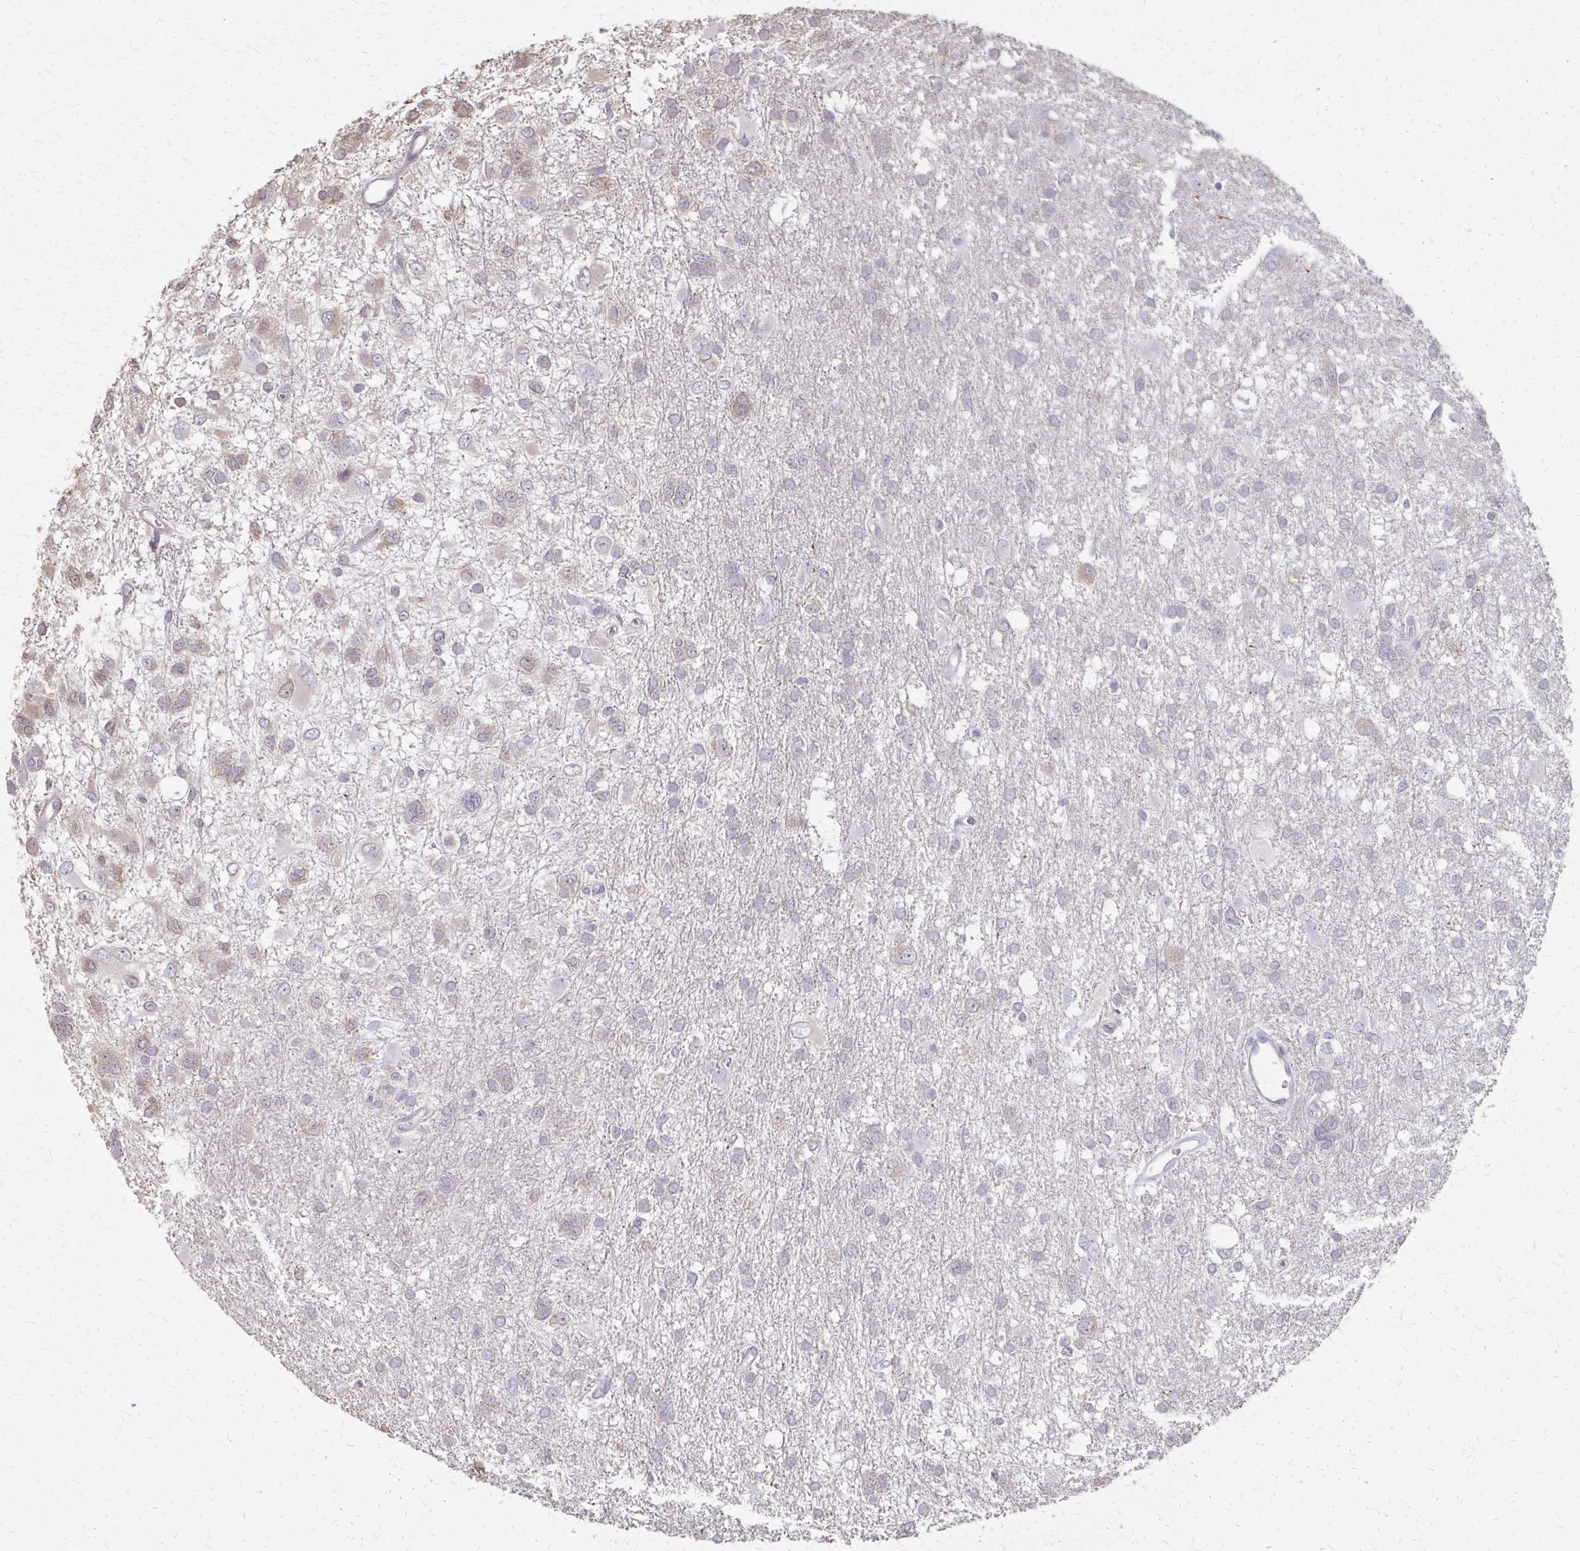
{"staining": {"intensity": "negative", "quantity": "none", "location": "none"}, "tissue": "glioma", "cell_type": "Tumor cells", "image_type": "cancer", "snomed": [{"axis": "morphology", "description": "Glioma, malignant, High grade"}, {"axis": "topography", "description": "Brain"}], "caption": "This is a micrograph of immunohistochemistry (IHC) staining of high-grade glioma (malignant), which shows no staining in tumor cells. (Brightfield microscopy of DAB (3,3'-diaminobenzidine) IHC at high magnification).", "gene": "RABGAP1L", "patient": {"sex": "male", "age": 61}}